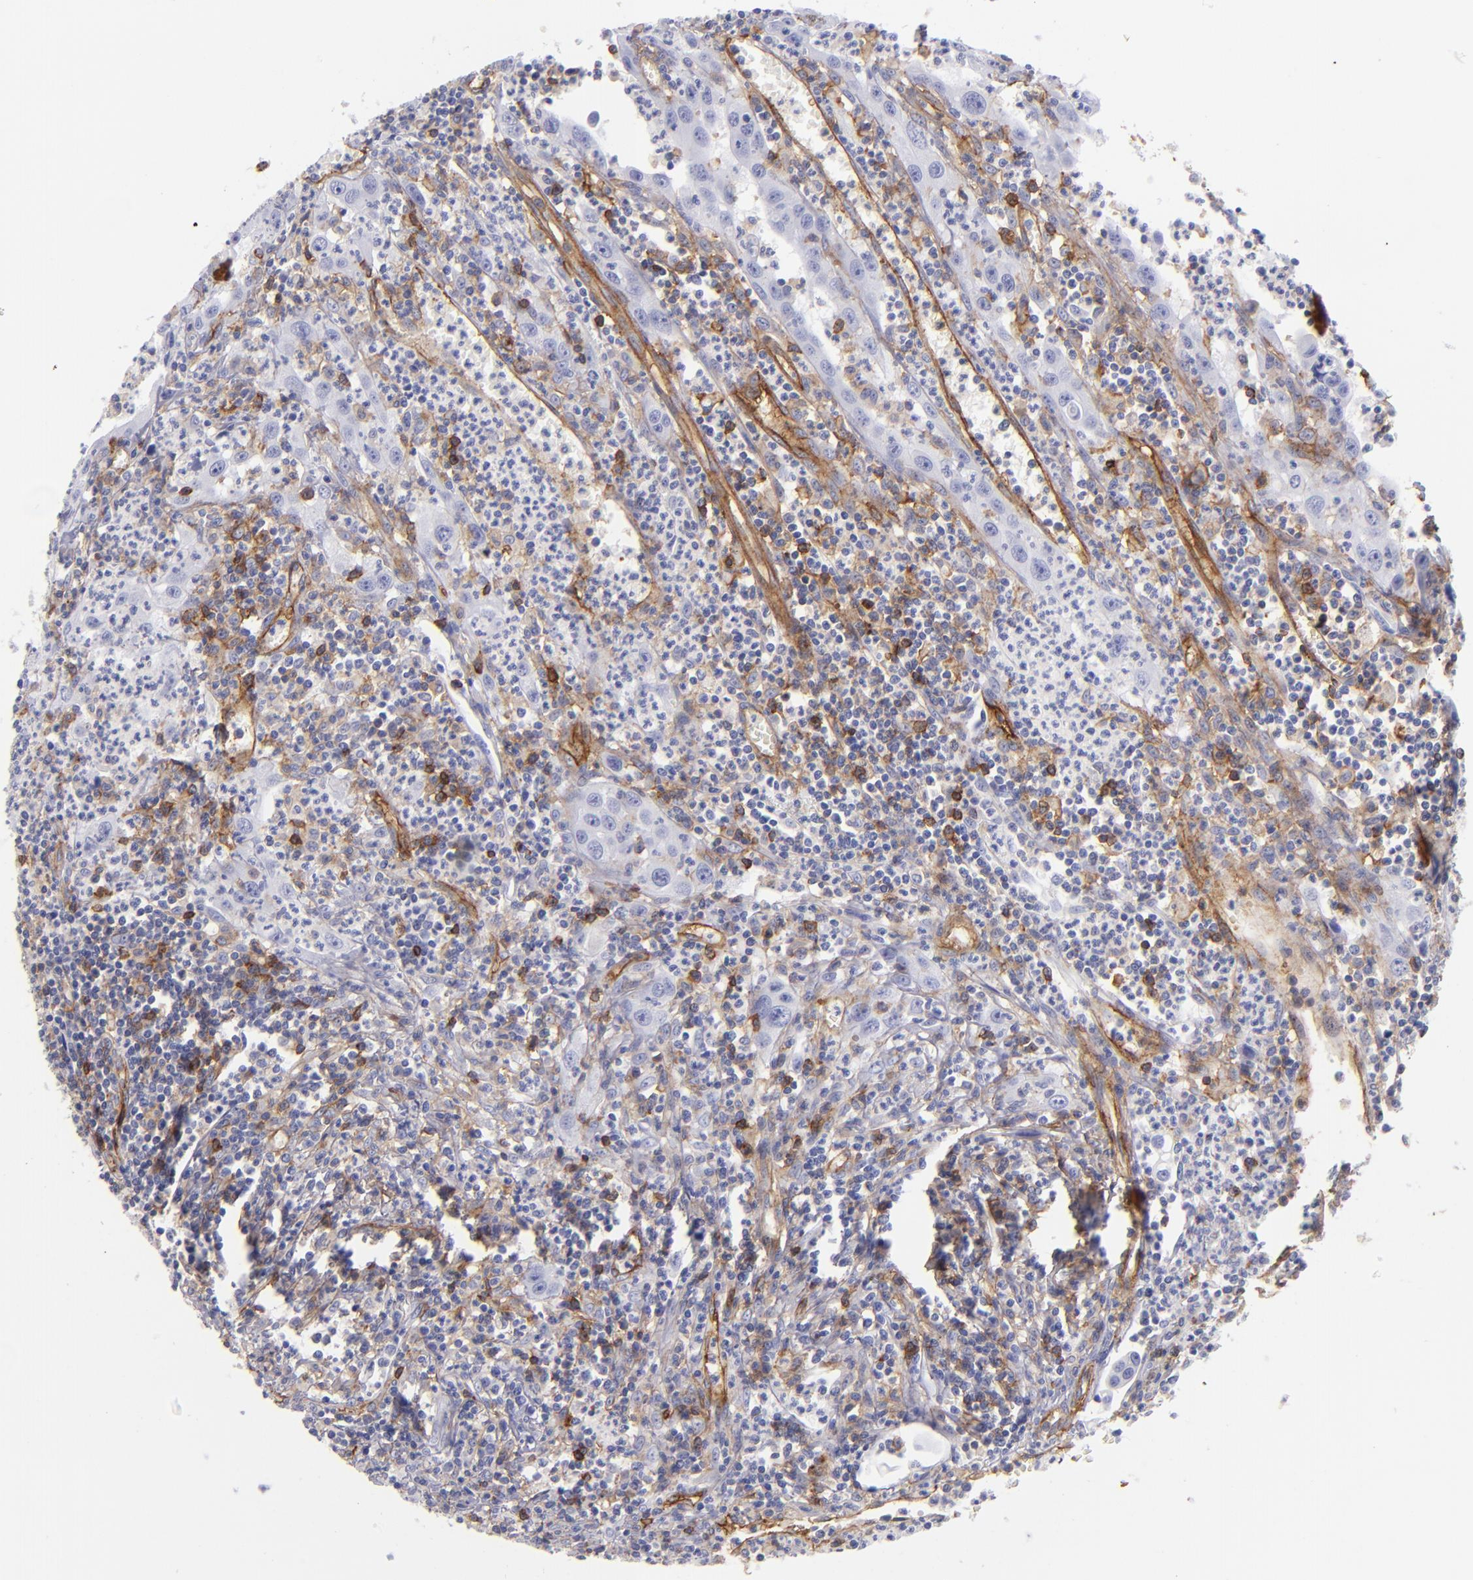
{"staining": {"intensity": "negative", "quantity": "none", "location": "none"}, "tissue": "urothelial cancer", "cell_type": "Tumor cells", "image_type": "cancer", "snomed": [{"axis": "morphology", "description": "Urothelial carcinoma, High grade"}, {"axis": "topography", "description": "Urinary bladder"}], "caption": "Immunohistochemistry (IHC) micrograph of urothelial cancer stained for a protein (brown), which reveals no staining in tumor cells.", "gene": "ENTPD1", "patient": {"sex": "male", "age": 66}}